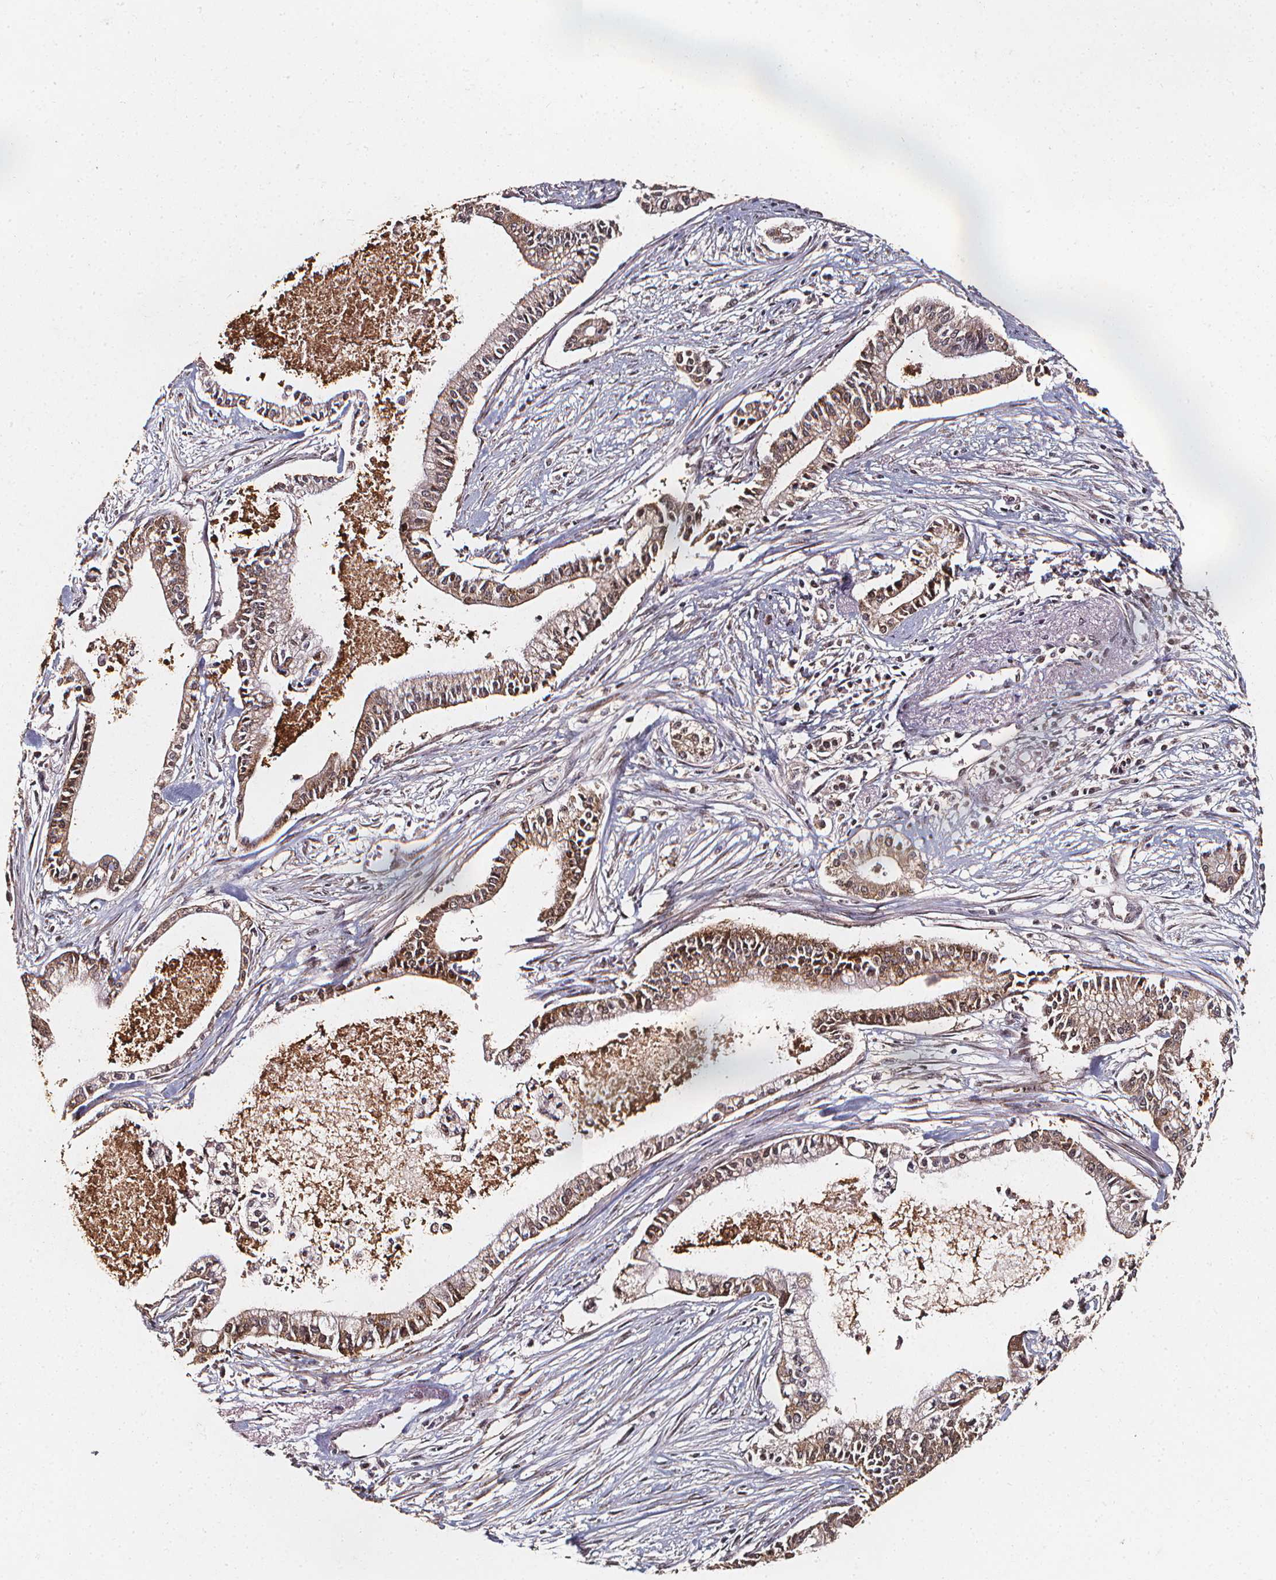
{"staining": {"intensity": "moderate", "quantity": ">75%", "location": "cytoplasmic/membranous,nuclear"}, "tissue": "pancreatic cancer", "cell_type": "Tumor cells", "image_type": "cancer", "snomed": [{"axis": "morphology", "description": "Adenocarcinoma, NOS"}, {"axis": "topography", "description": "Pancreas"}], "caption": "Adenocarcinoma (pancreatic) was stained to show a protein in brown. There is medium levels of moderate cytoplasmic/membranous and nuclear positivity in about >75% of tumor cells. The protein of interest is stained brown, and the nuclei are stained in blue (DAB (3,3'-diaminobenzidine) IHC with brightfield microscopy, high magnification).", "gene": "SMN1", "patient": {"sex": "female", "age": 65}}